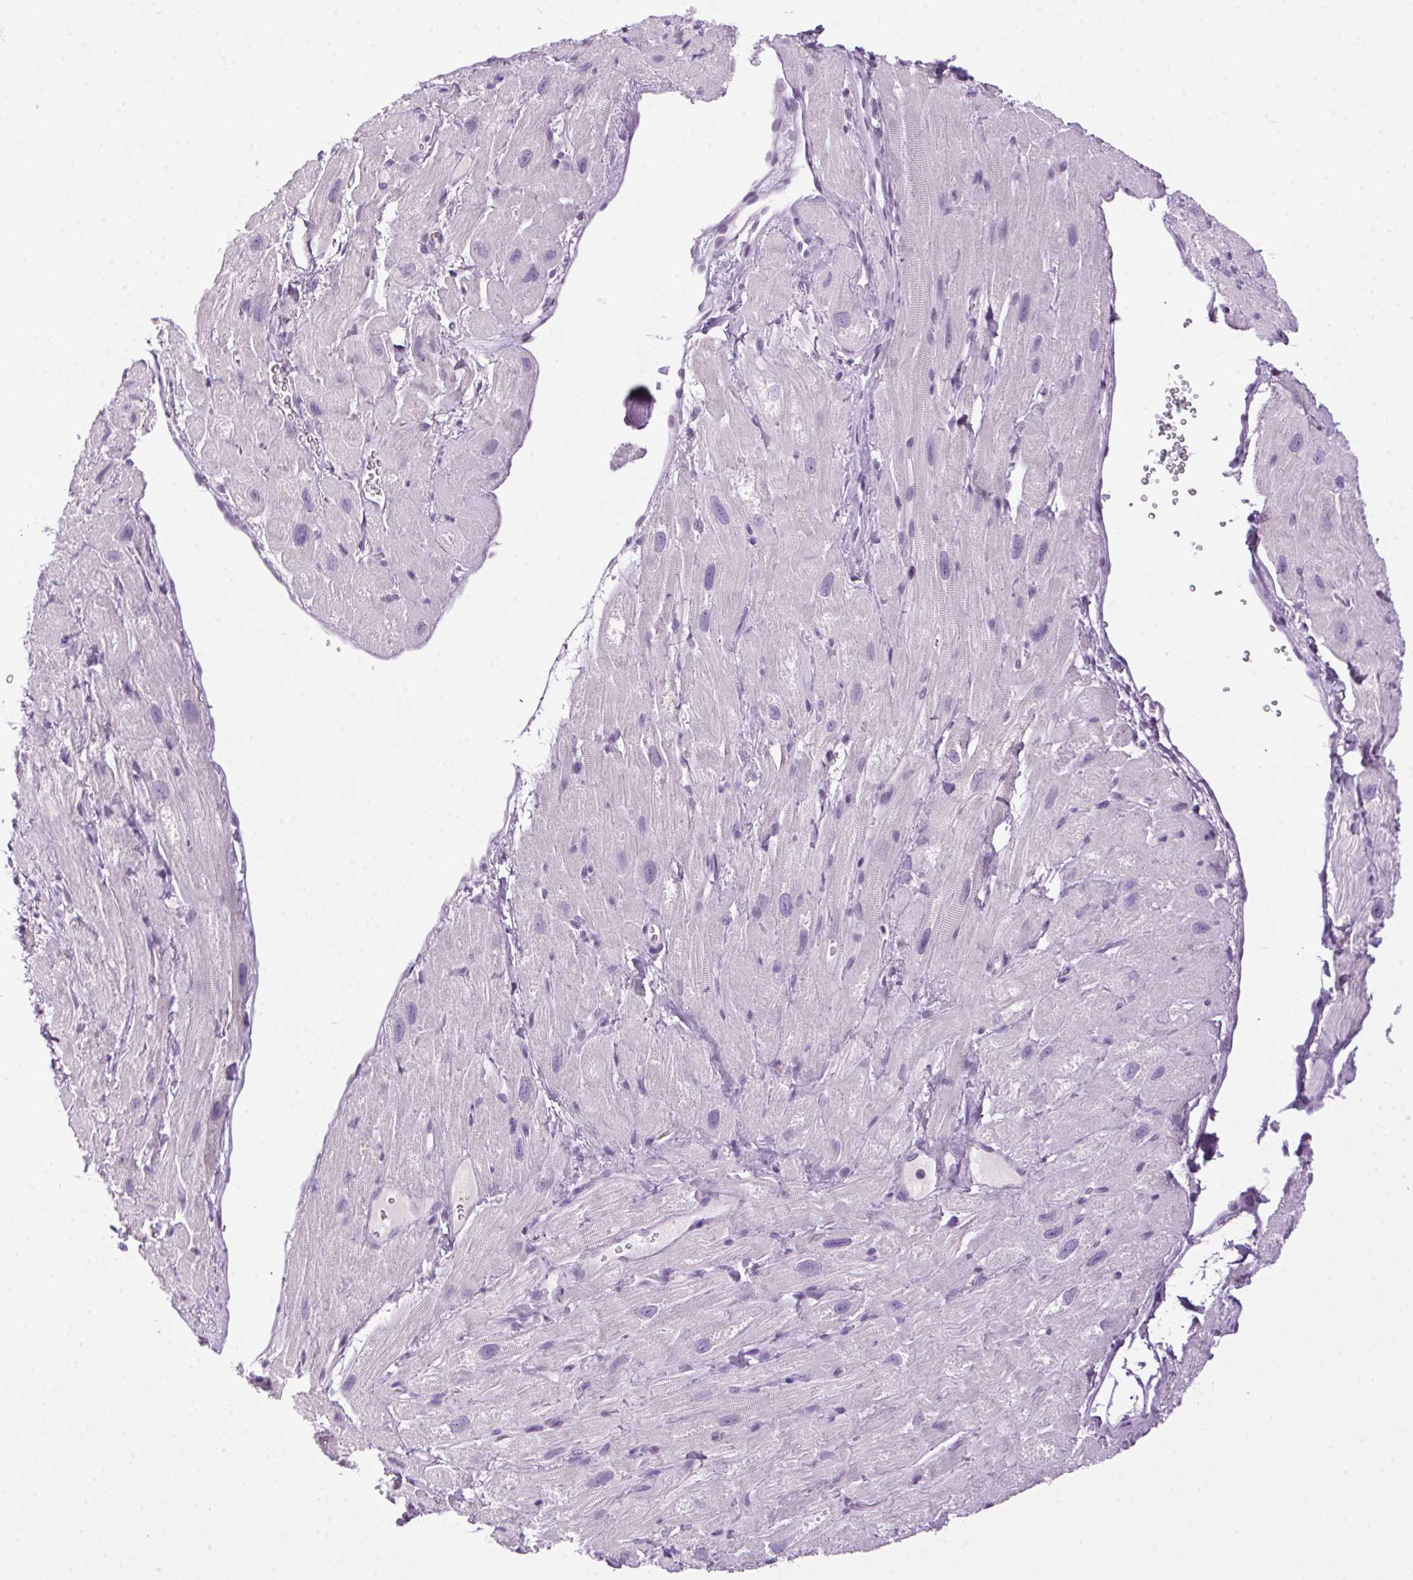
{"staining": {"intensity": "negative", "quantity": "none", "location": "none"}, "tissue": "heart muscle", "cell_type": "Cardiomyocytes", "image_type": "normal", "snomed": [{"axis": "morphology", "description": "Normal tissue, NOS"}, {"axis": "topography", "description": "Heart"}], "caption": "The IHC micrograph has no significant staining in cardiomyocytes of heart muscle. Brightfield microscopy of immunohistochemistry (IHC) stained with DAB (3,3'-diaminobenzidine) (brown) and hematoxylin (blue), captured at high magnification.", "gene": "TMEM88B", "patient": {"sex": "female", "age": 62}}